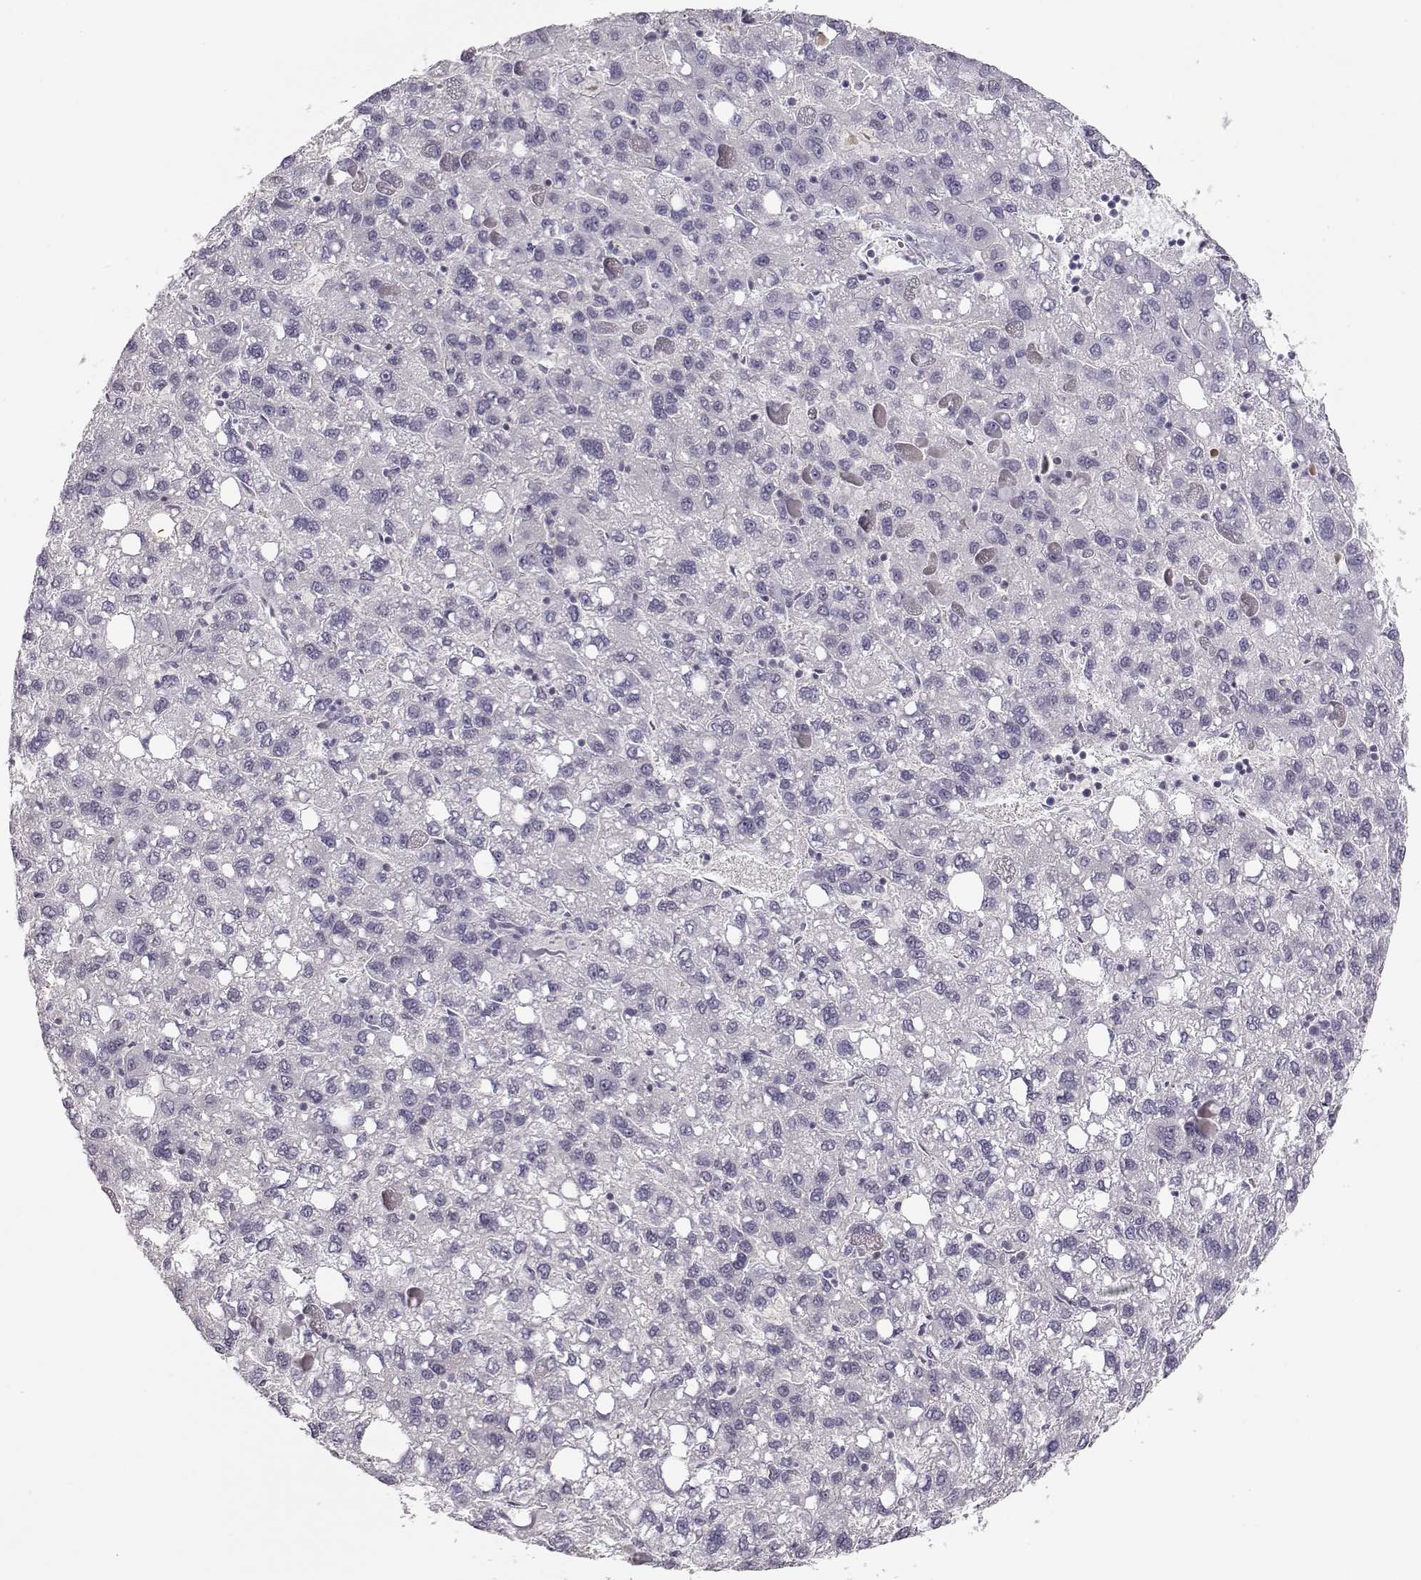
{"staining": {"intensity": "negative", "quantity": "none", "location": "none"}, "tissue": "liver cancer", "cell_type": "Tumor cells", "image_type": "cancer", "snomed": [{"axis": "morphology", "description": "Carcinoma, Hepatocellular, NOS"}, {"axis": "topography", "description": "Liver"}], "caption": "A high-resolution image shows immunohistochemistry staining of liver hepatocellular carcinoma, which shows no significant staining in tumor cells. Brightfield microscopy of immunohistochemistry (IHC) stained with DAB (brown) and hematoxylin (blue), captured at high magnification.", "gene": "TEPP", "patient": {"sex": "female", "age": 82}}